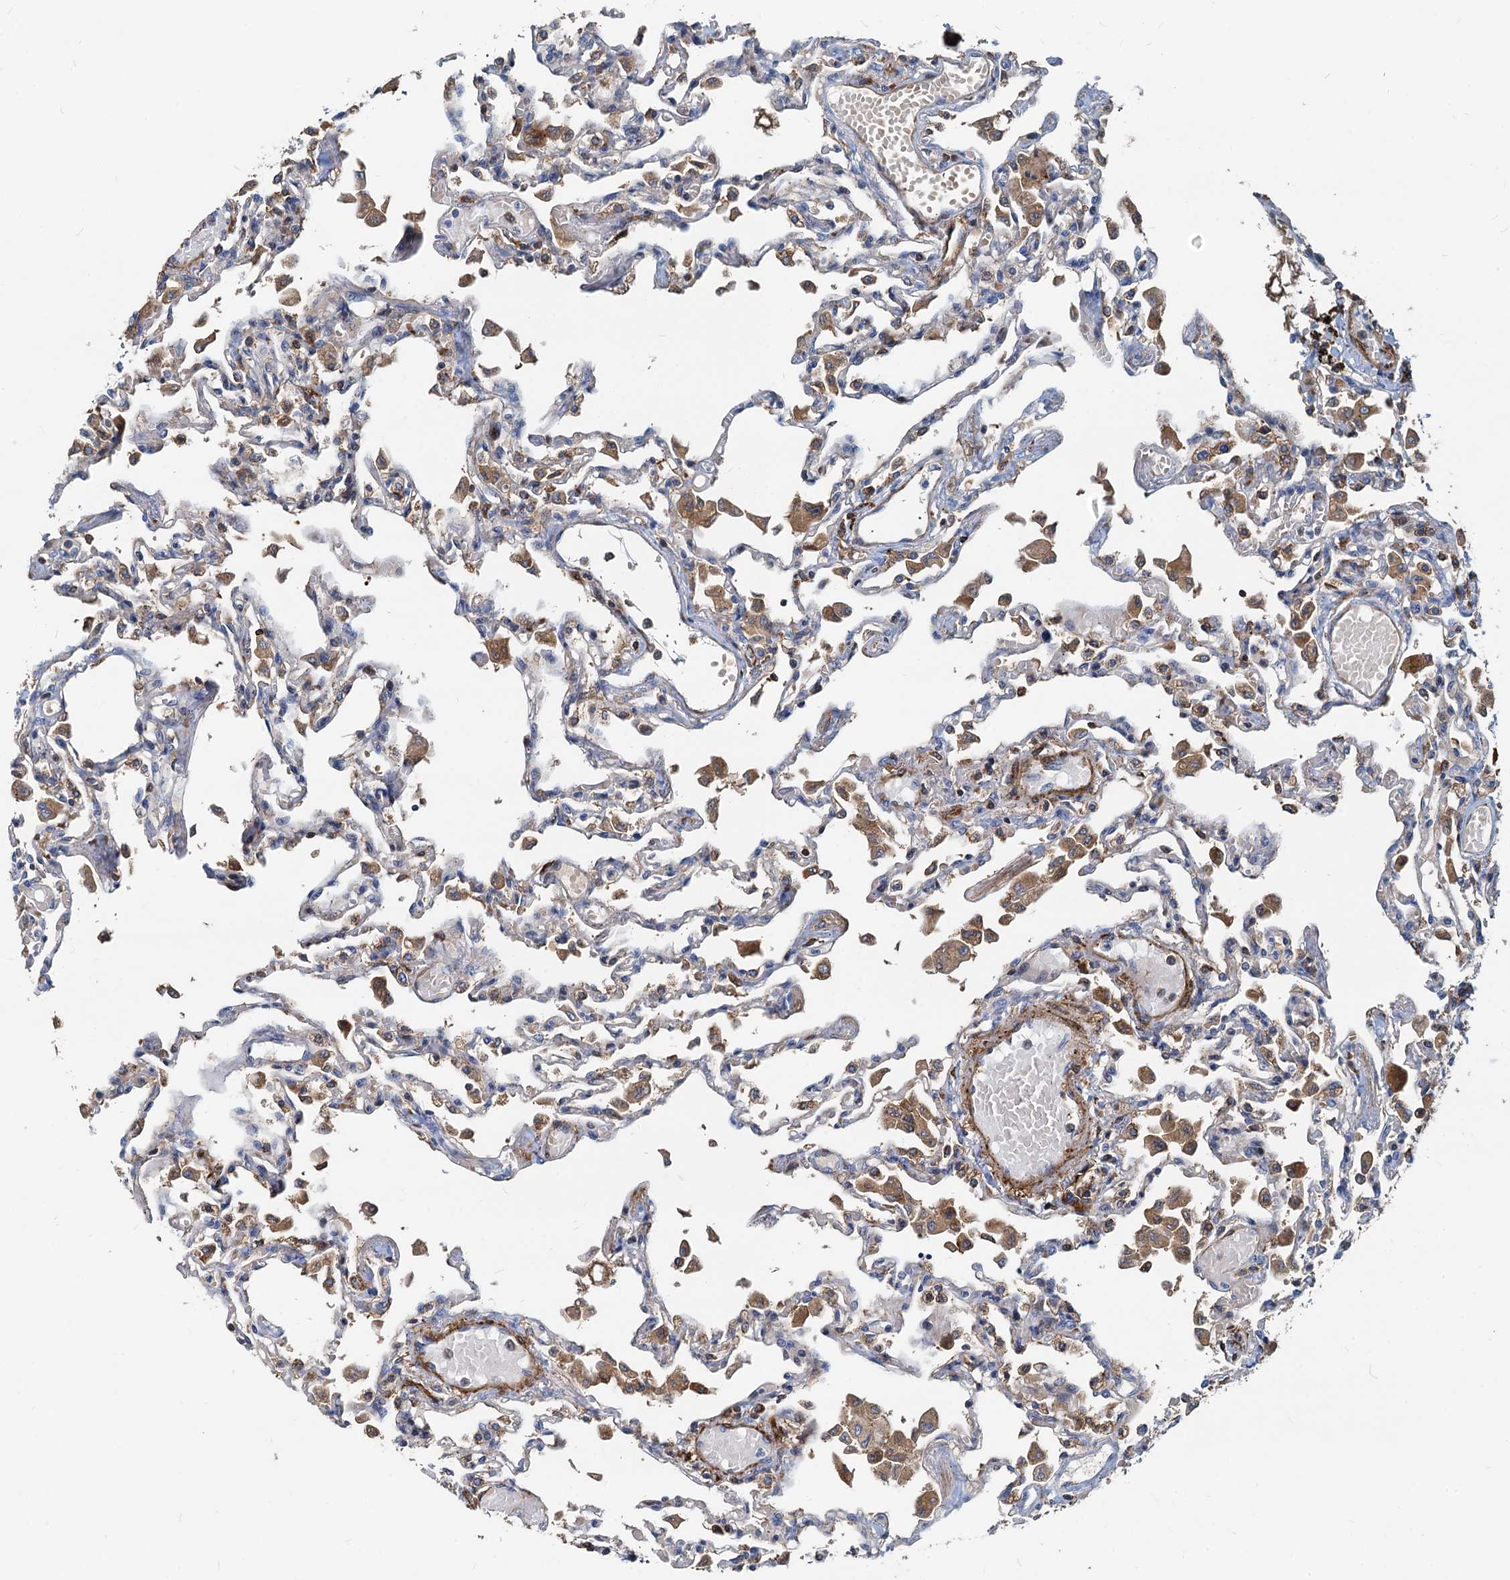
{"staining": {"intensity": "moderate", "quantity": "<25%", "location": "cytoplasmic/membranous"}, "tissue": "lung", "cell_type": "Alveolar cells", "image_type": "normal", "snomed": [{"axis": "morphology", "description": "Normal tissue, NOS"}, {"axis": "topography", "description": "Bronchus"}, {"axis": "topography", "description": "Lung"}], "caption": "Immunohistochemistry (IHC) histopathology image of normal lung: human lung stained using immunohistochemistry reveals low levels of moderate protein expression localized specifically in the cytoplasmic/membranous of alveolar cells, appearing as a cytoplasmic/membranous brown color.", "gene": "LNX2", "patient": {"sex": "female", "age": 49}}